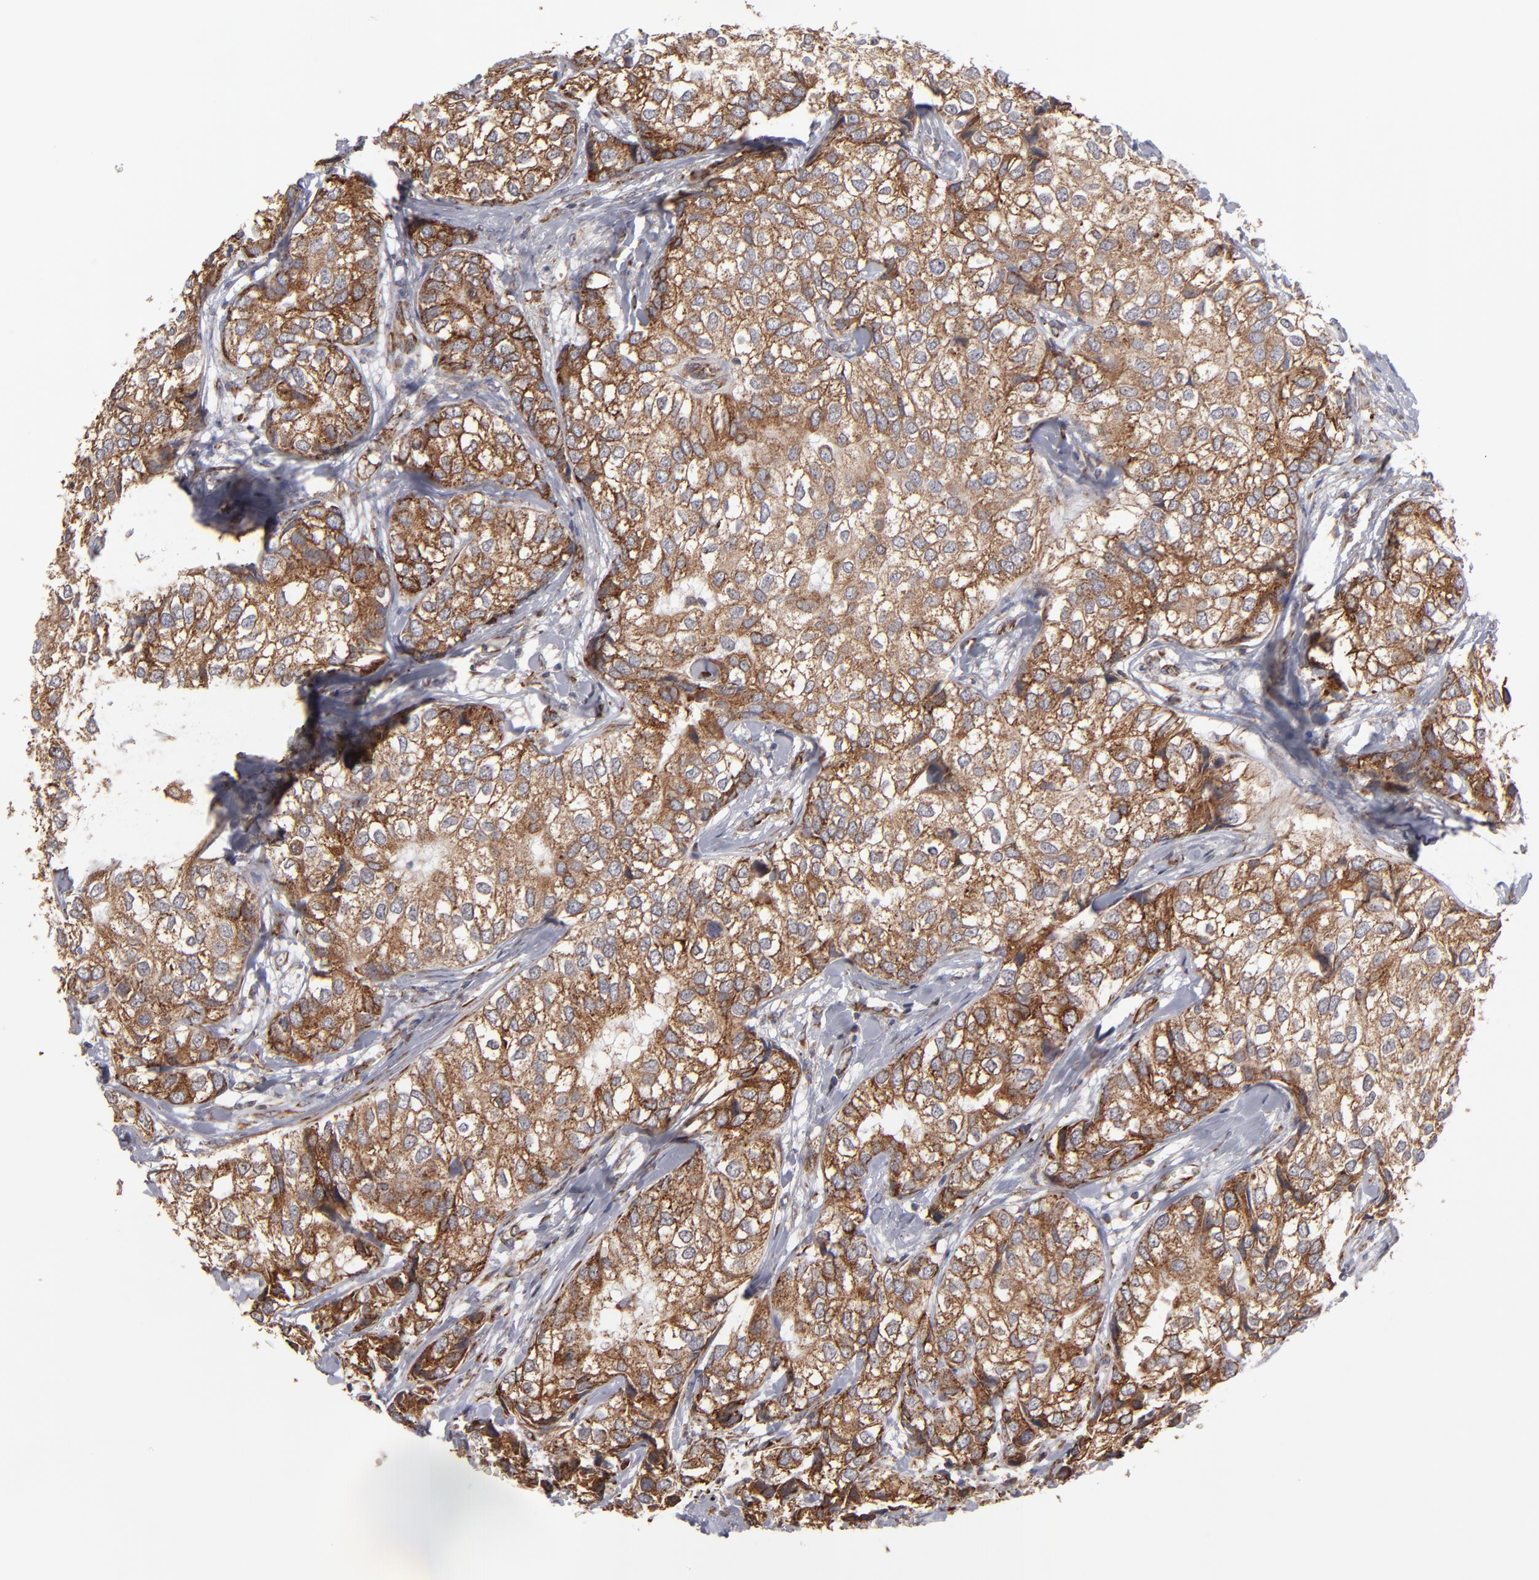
{"staining": {"intensity": "moderate", "quantity": ">75%", "location": "cytoplasmic/membranous"}, "tissue": "breast cancer", "cell_type": "Tumor cells", "image_type": "cancer", "snomed": [{"axis": "morphology", "description": "Duct carcinoma"}, {"axis": "topography", "description": "Breast"}], "caption": "Protein expression analysis of human breast invasive ductal carcinoma reveals moderate cytoplasmic/membranous expression in approximately >75% of tumor cells.", "gene": "KTN1", "patient": {"sex": "female", "age": 68}}